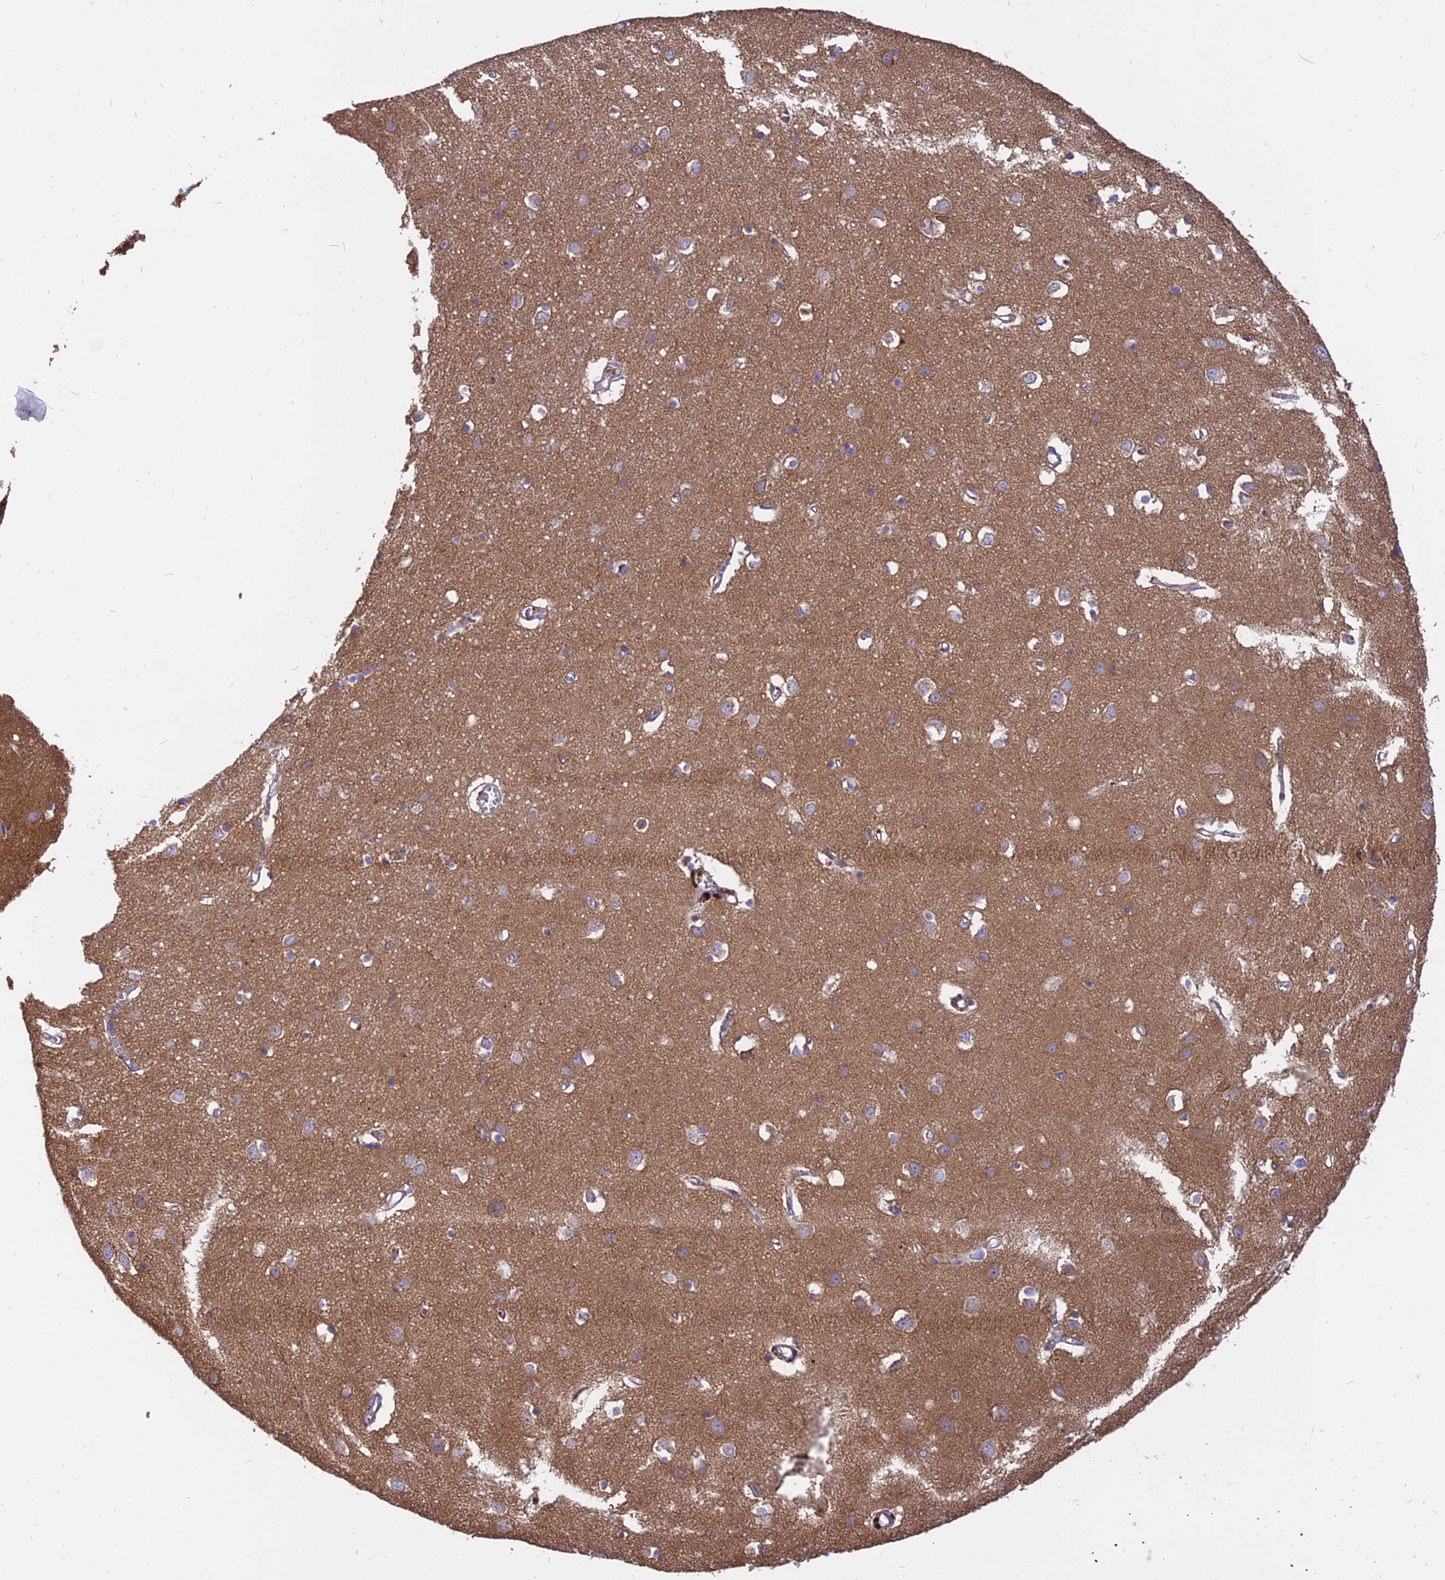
{"staining": {"intensity": "negative", "quantity": "none", "location": "none"}, "tissue": "cerebral cortex", "cell_type": "Endothelial cells", "image_type": "normal", "snomed": [{"axis": "morphology", "description": "Normal tissue, NOS"}, {"axis": "topography", "description": "Cerebral cortex"}], "caption": "Human cerebral cortex stained for a protein using immunohistochemistry exhibits no positivity in endothelial cells.", "gene": "IL21R", "patient": {"sex": "female", "age": 64}}